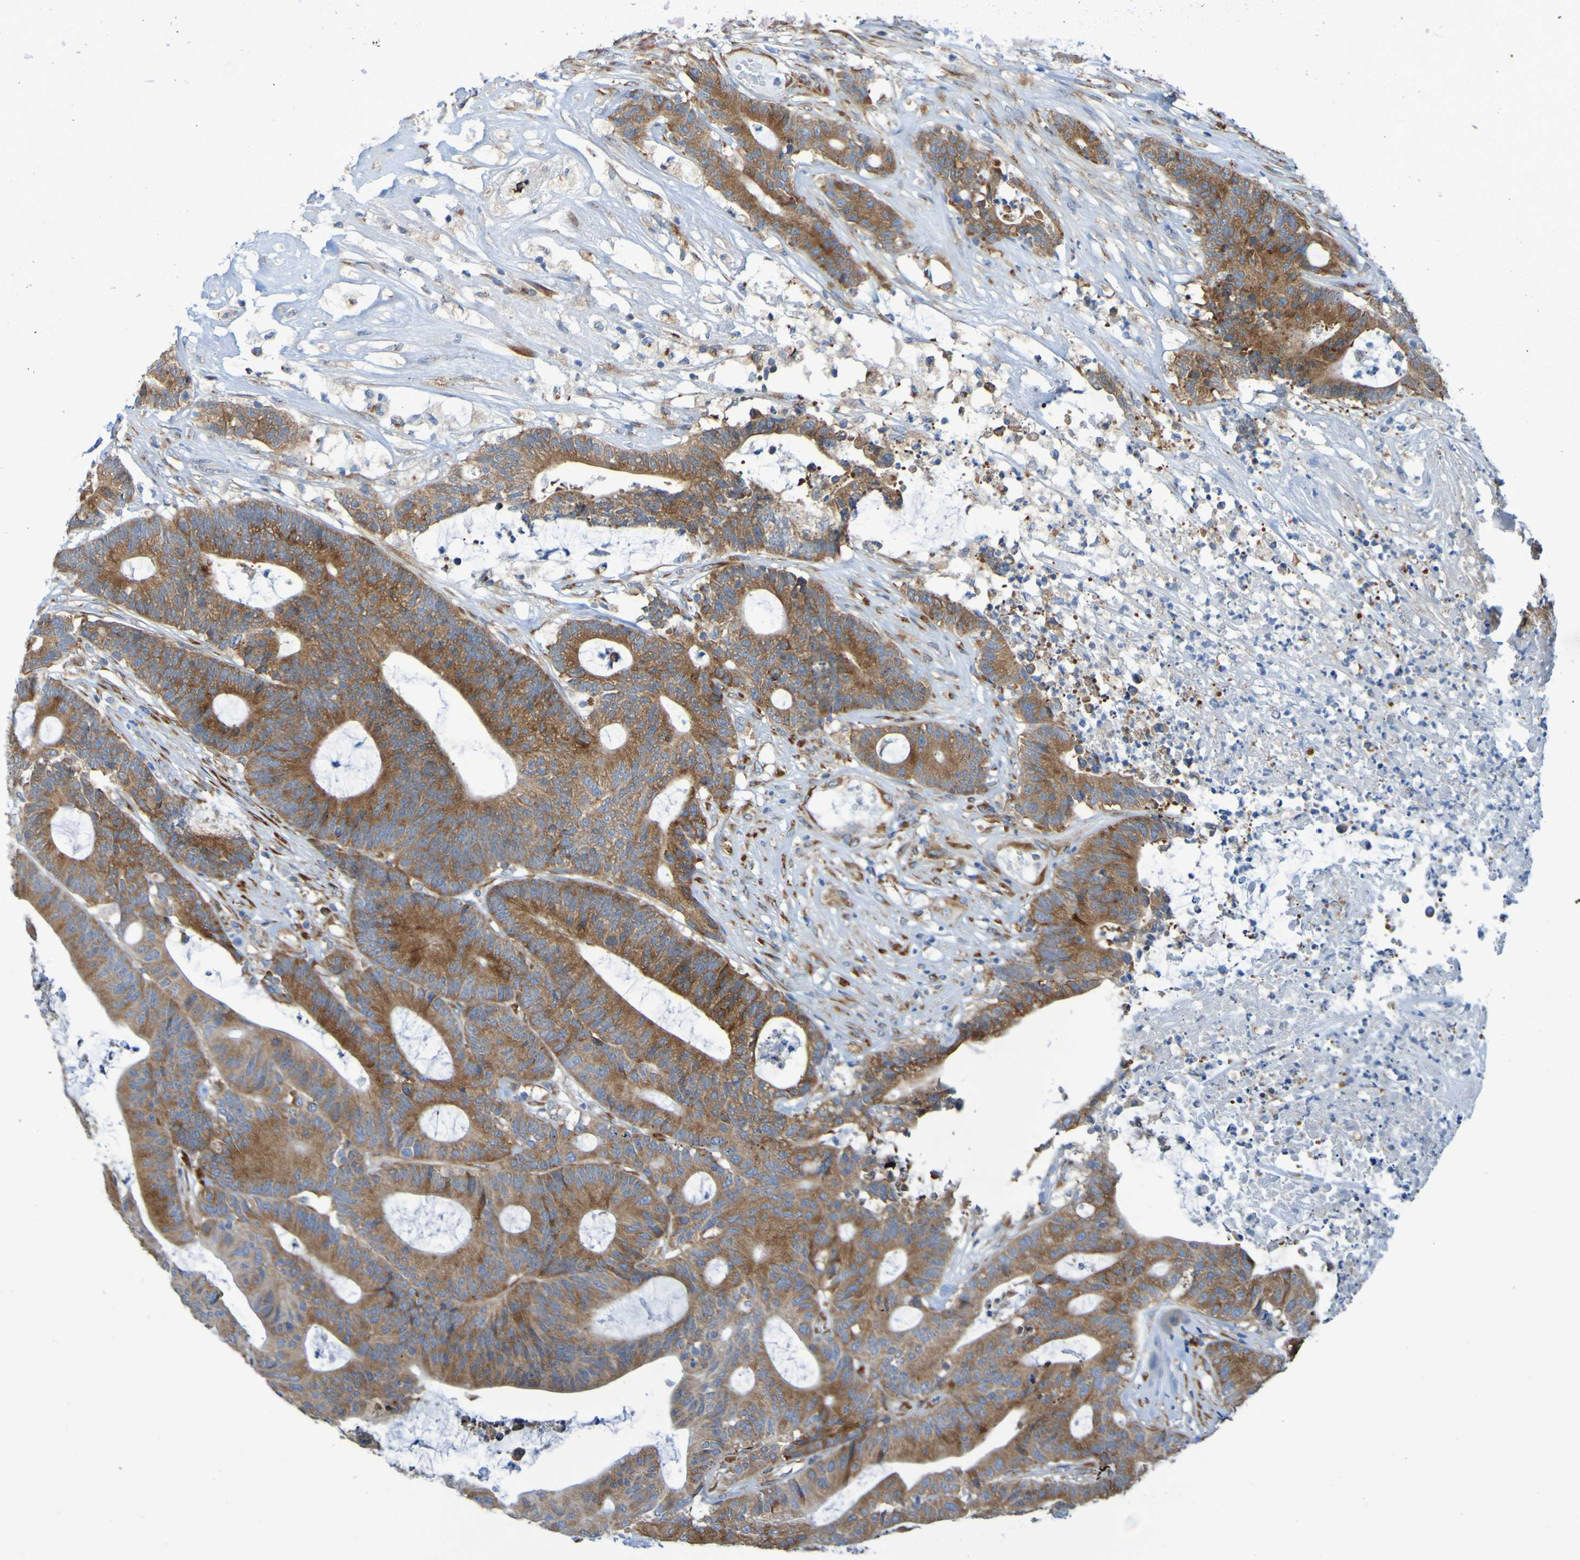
{"staining": {"intensity": "moderate", "quantity": ">75%", "location": "cytoplasmic/membranous"}, "tissue": "colorectal cancer", "cell_type": "Tumor cells", "image_type": "cancer", "snomed": [{"axis": "morphology", "description": "Adenocarcinoma, NOS"}, {"axis": "topography", "description": "Colon"}], "caption": "Immunohistochemical staining of colorectal adenocarcinoma shows medium levels of moderate cytoplasmic/membranous expression in approximately >75% of tumor cells.", "gene": "FKBP3", "patient": {"sex": "female", "age": 84}}